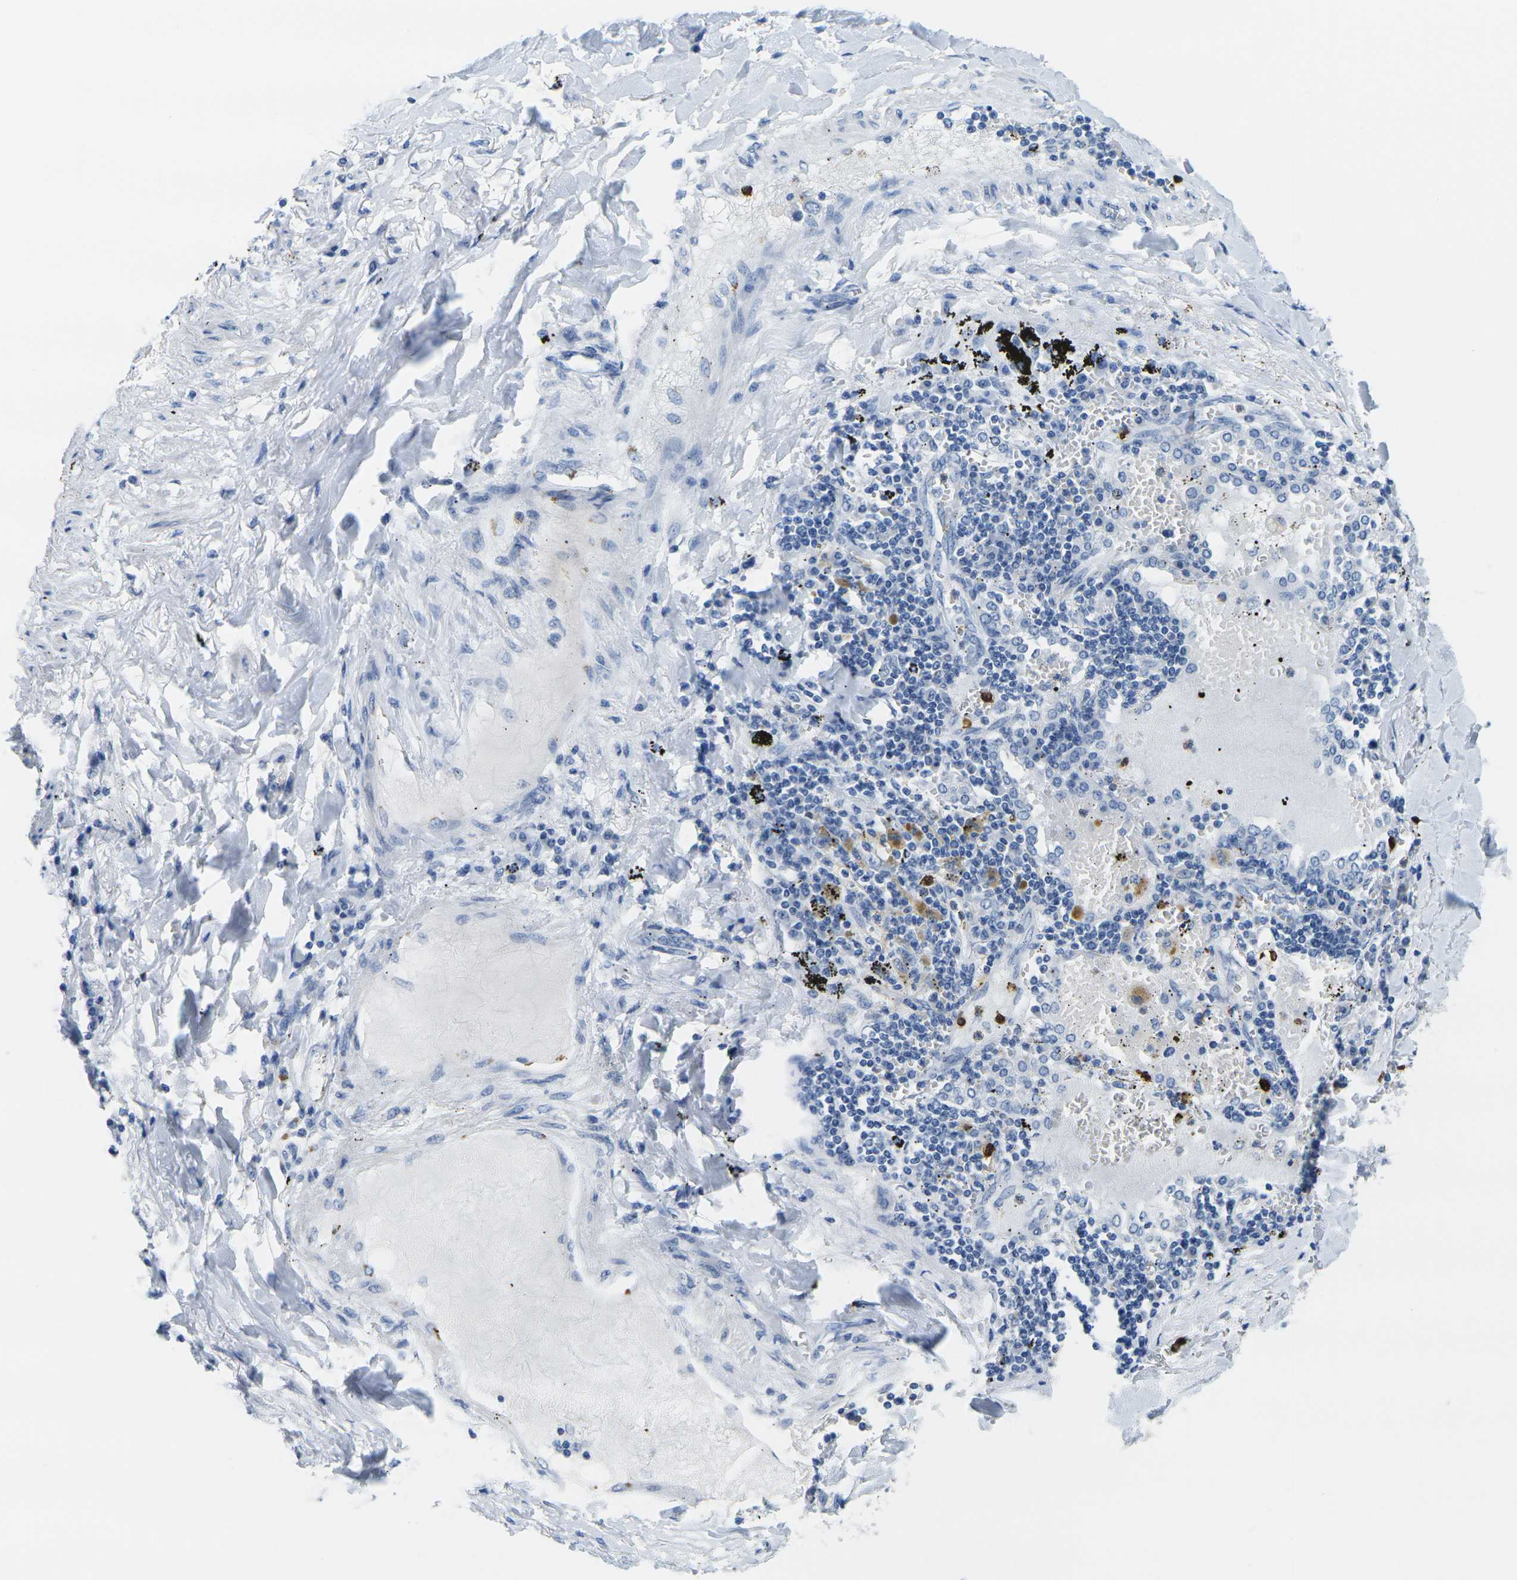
{"staining": {"intensity": "negative", "quantity": "none", "location": "none"}, "tissue": "lung cancer", "cell_type": "Tumor cells", "image_type": "cancer", "snomed": [{"axis": "morphology", "description": "Adenocarcinoma, NOS"}, {"axis": "topography", "description": "Lung"}], "caption": "Immunohistochemical staining of lung cancer (adenocarcinoma) shows no significant expression in tumor cells. (DAB (3,3'-diaminobenzidine) IHC visualized using brightfield microscopy, high magnification).", "gene": "GPR15", "patient": {"sex": "male", "age": 49}}